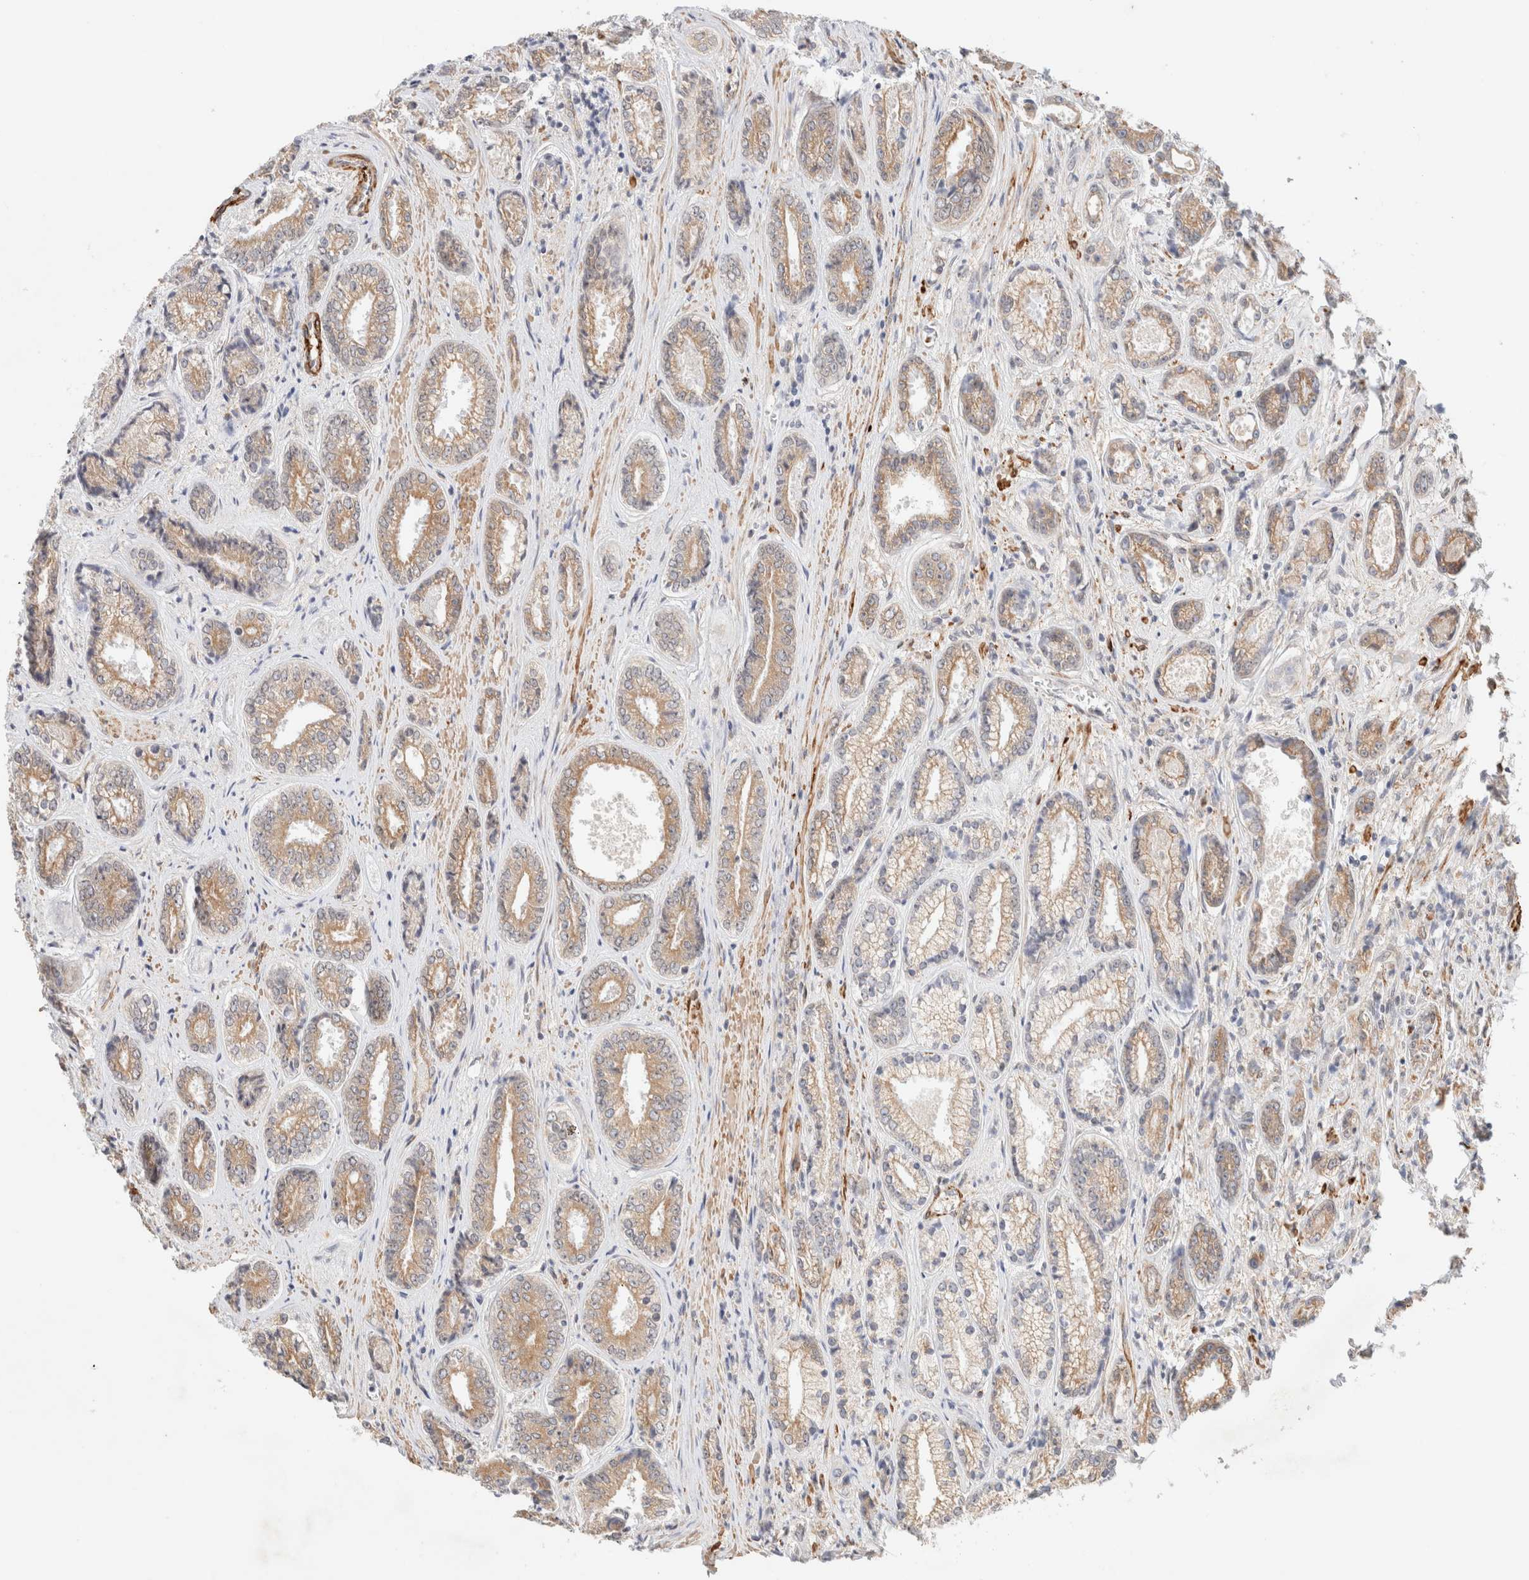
{"staining": {"intensity": "moderate", "quantity": ">75%", "location": "cytoplasmic/membranous"}, "tissue": "prostate cancer", "cell_type": "Tumor cells", "image_type": "cancer", "snomed": [{"axis": "morphology", "description": "Adenocarcinoma, High grade"}, {"axis": "topography", "description": "Prostate"}], "caption": "This photomicrograph demonstrates high-grade adenocarcinoma (prostate) stained with immunohistochemistry to label a protein in brown. The cytoplasmic/membranous of tumor cells show moderate positivity for the protein. Nuclei are counter-stained blue.", "gene": "RRP15", "patient": {"sex": "male", "age": 61}}